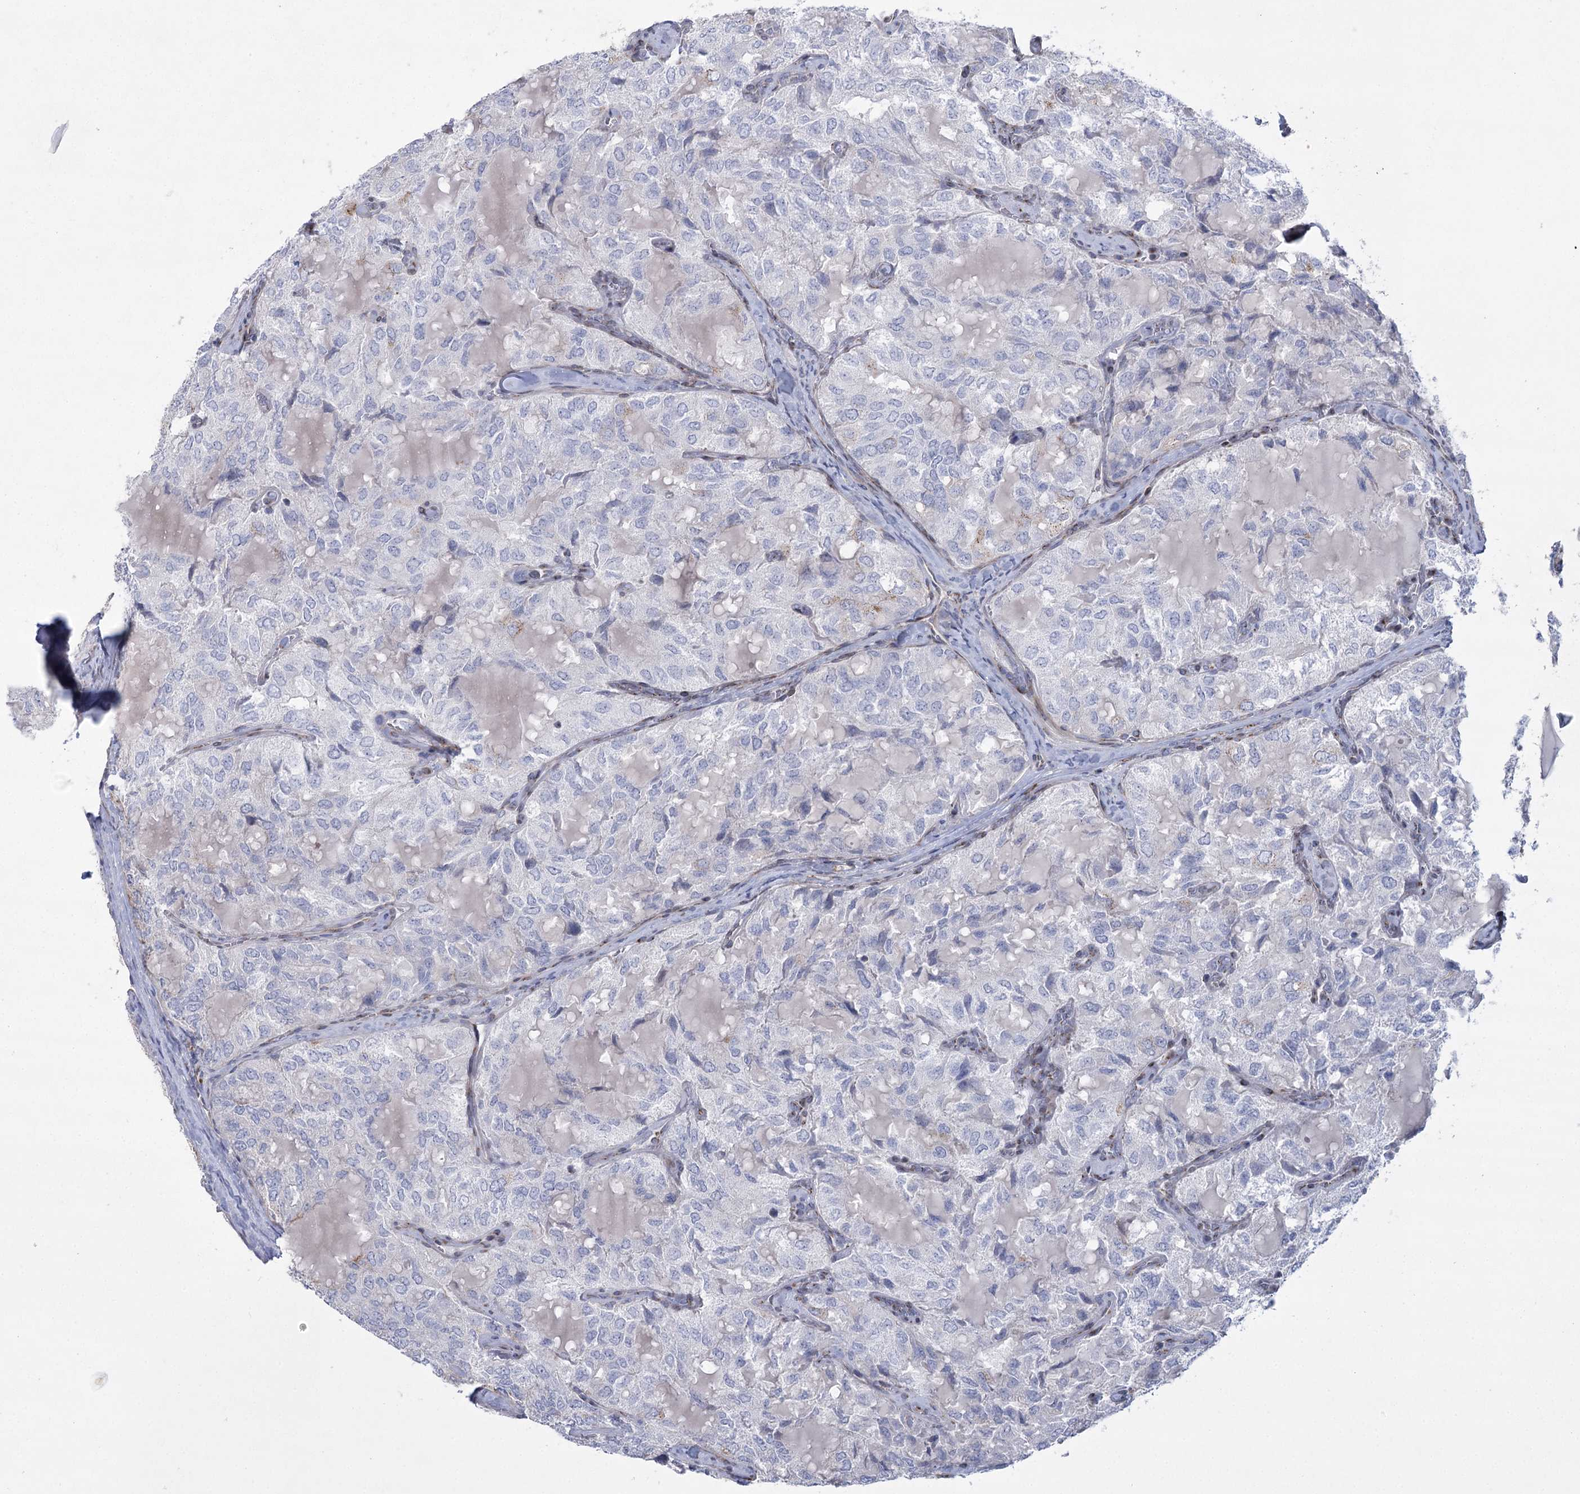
{"staining": {"intensity": "negative", "quantity": "none", "location": "none"}, "tissue": "thyroid cancer", "cell_type": "Tumor cells", "image_type": "cancer", "snomed": [{"axis": "morphology", "description": "Follicular adenoma carcinoma, NOS"}, {"axis": "topography", "description": "Thyroid gland"}], "caption": "IHC photomicrograph of human thyroid cancer stained for a protein (brown), which exhibits no staining in tumor cells.", "gene": "NME7", "patient": {"sex": "male", "age": 75}}